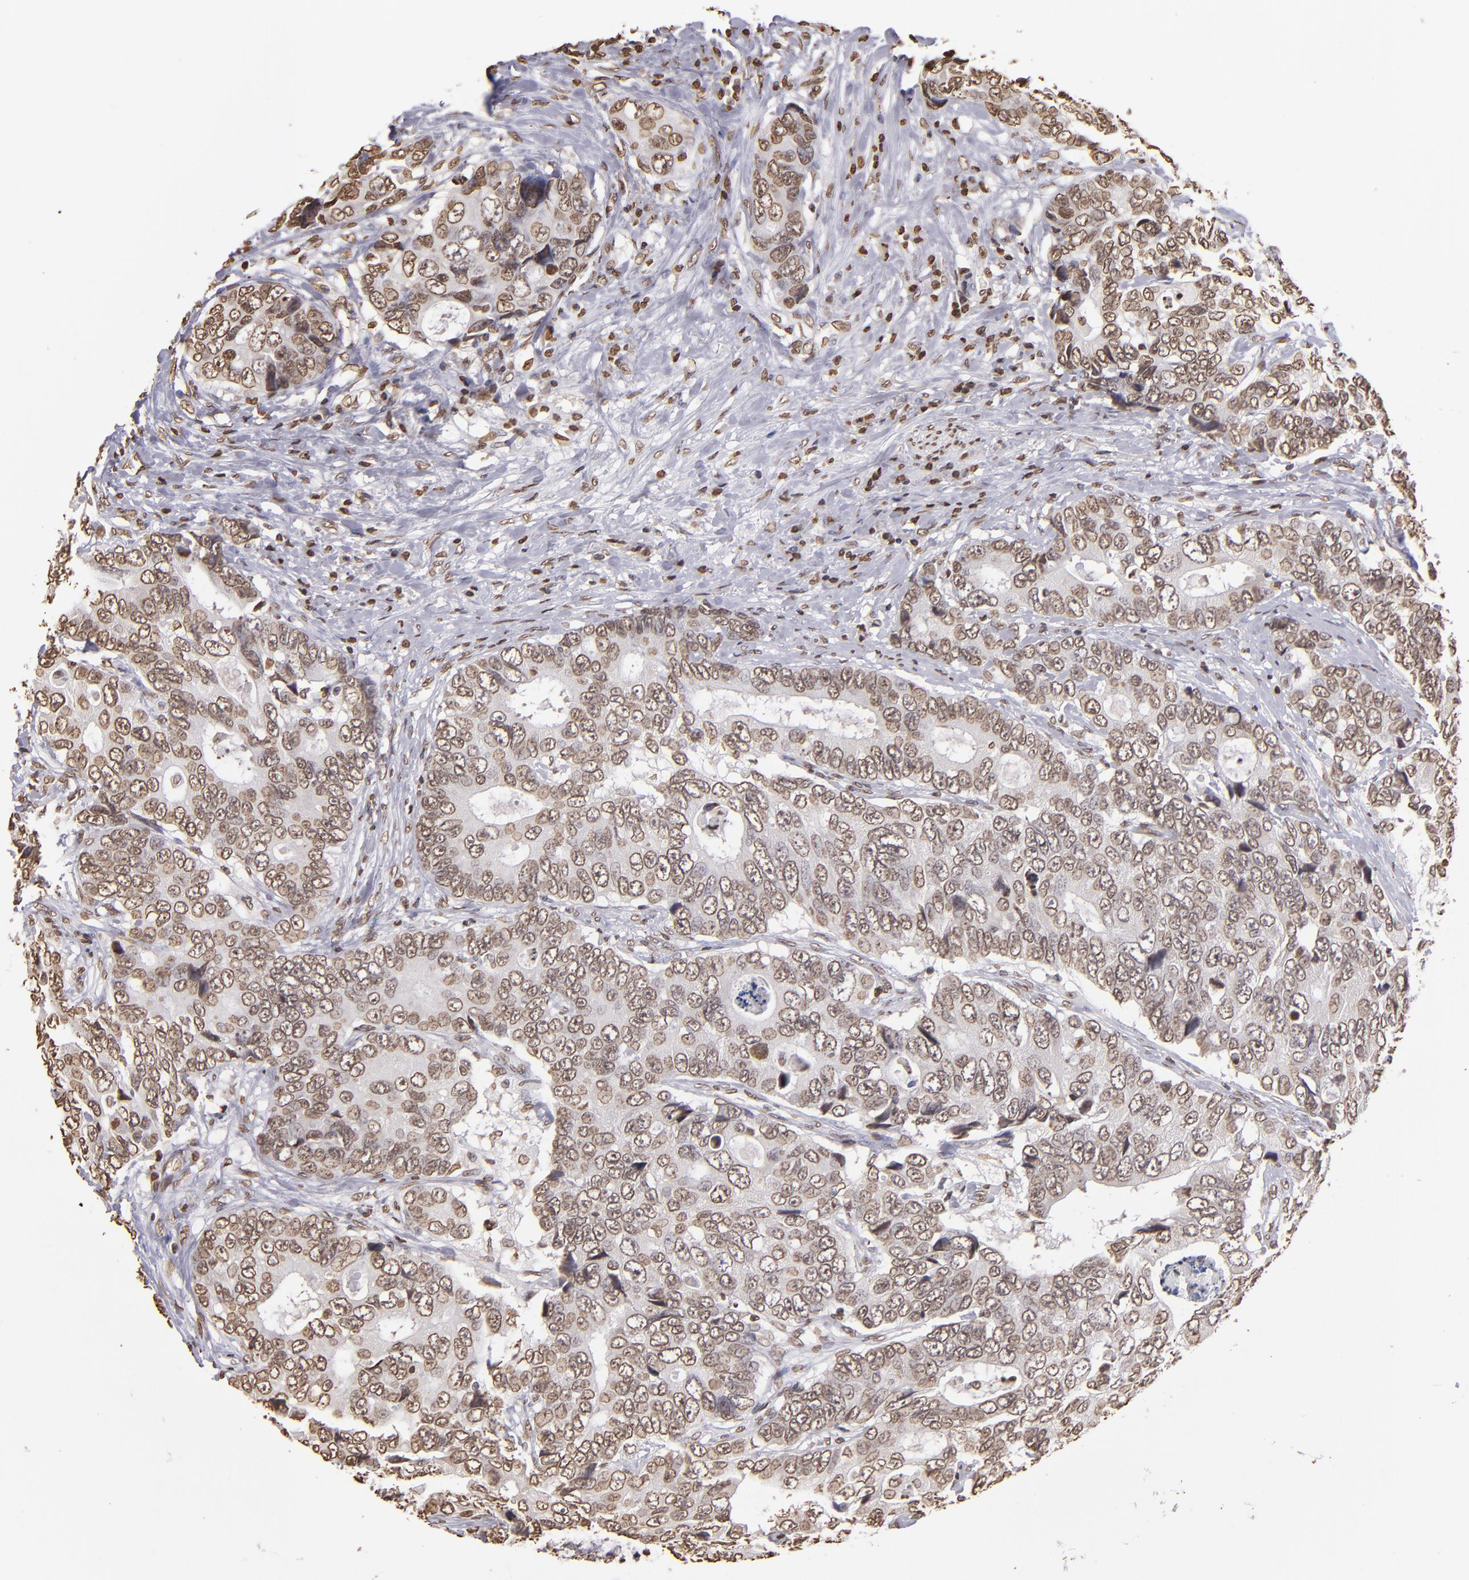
{"staining": {"intensity": "weak", "quantity": ">75%", "location": "nuclear"}, "tissue": "colorectal cancer", "cell_type": "Tumor cells", "image_type": "cancer", "snomed": [{"axis": "morphology", "description": "Adenocarcinoma, NOS"}, {"axis": "topography", "description": "Rectum"}], "caption": "IHC of human colorectal adenocarcinoma shows low levels of weak nuclear staining in about >75% of tumor cells. (Stains: DAB (3,3'-diaminobenzidine) in brown, nuclei in blue, Microscopy: brightfield microscopy at high magnification).", "gene": "LBX1", "patient": {"sex": "female", "age": 67}}